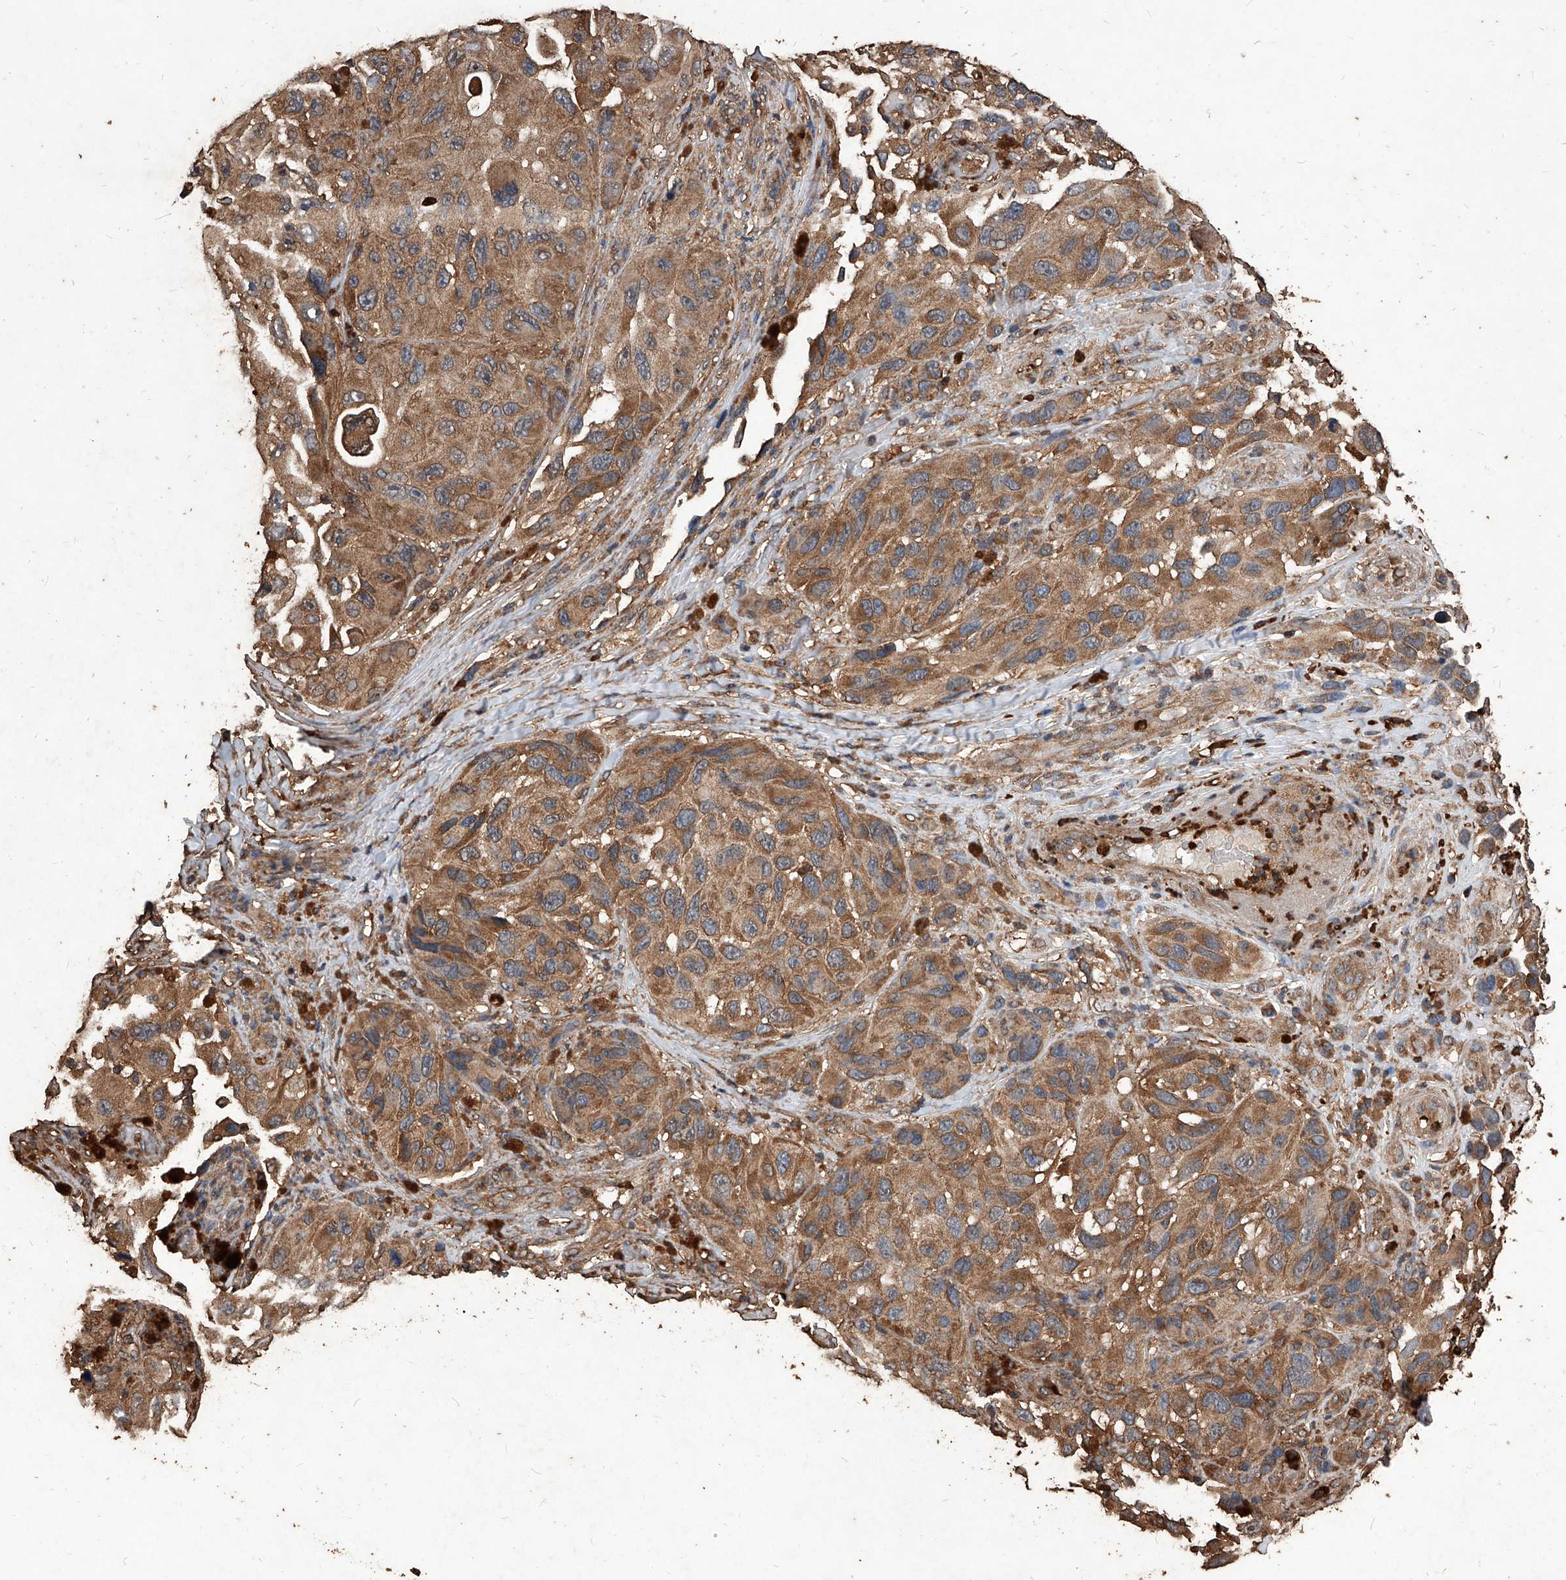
{"staining": {"intensity": "moderate", "quantity": ">75%", "location": "cytoplasmic/membranous"}, "tissue": "melanoma", "cell_type": "Tumor cells", "image_type": "cancer", "snomed": [{"axis": "morphology", "description": "Malignant melanoma, NOS"}, {"axis": "topography", "description": "Skin"}], "caption": "The image exhibits staining of melanoma, revealing moderate cytoplasmic/membranous protein positivity (brown color) within tumor cells.", "gene": "UCP2", "patient": {"sex": "female", "age": 73}}